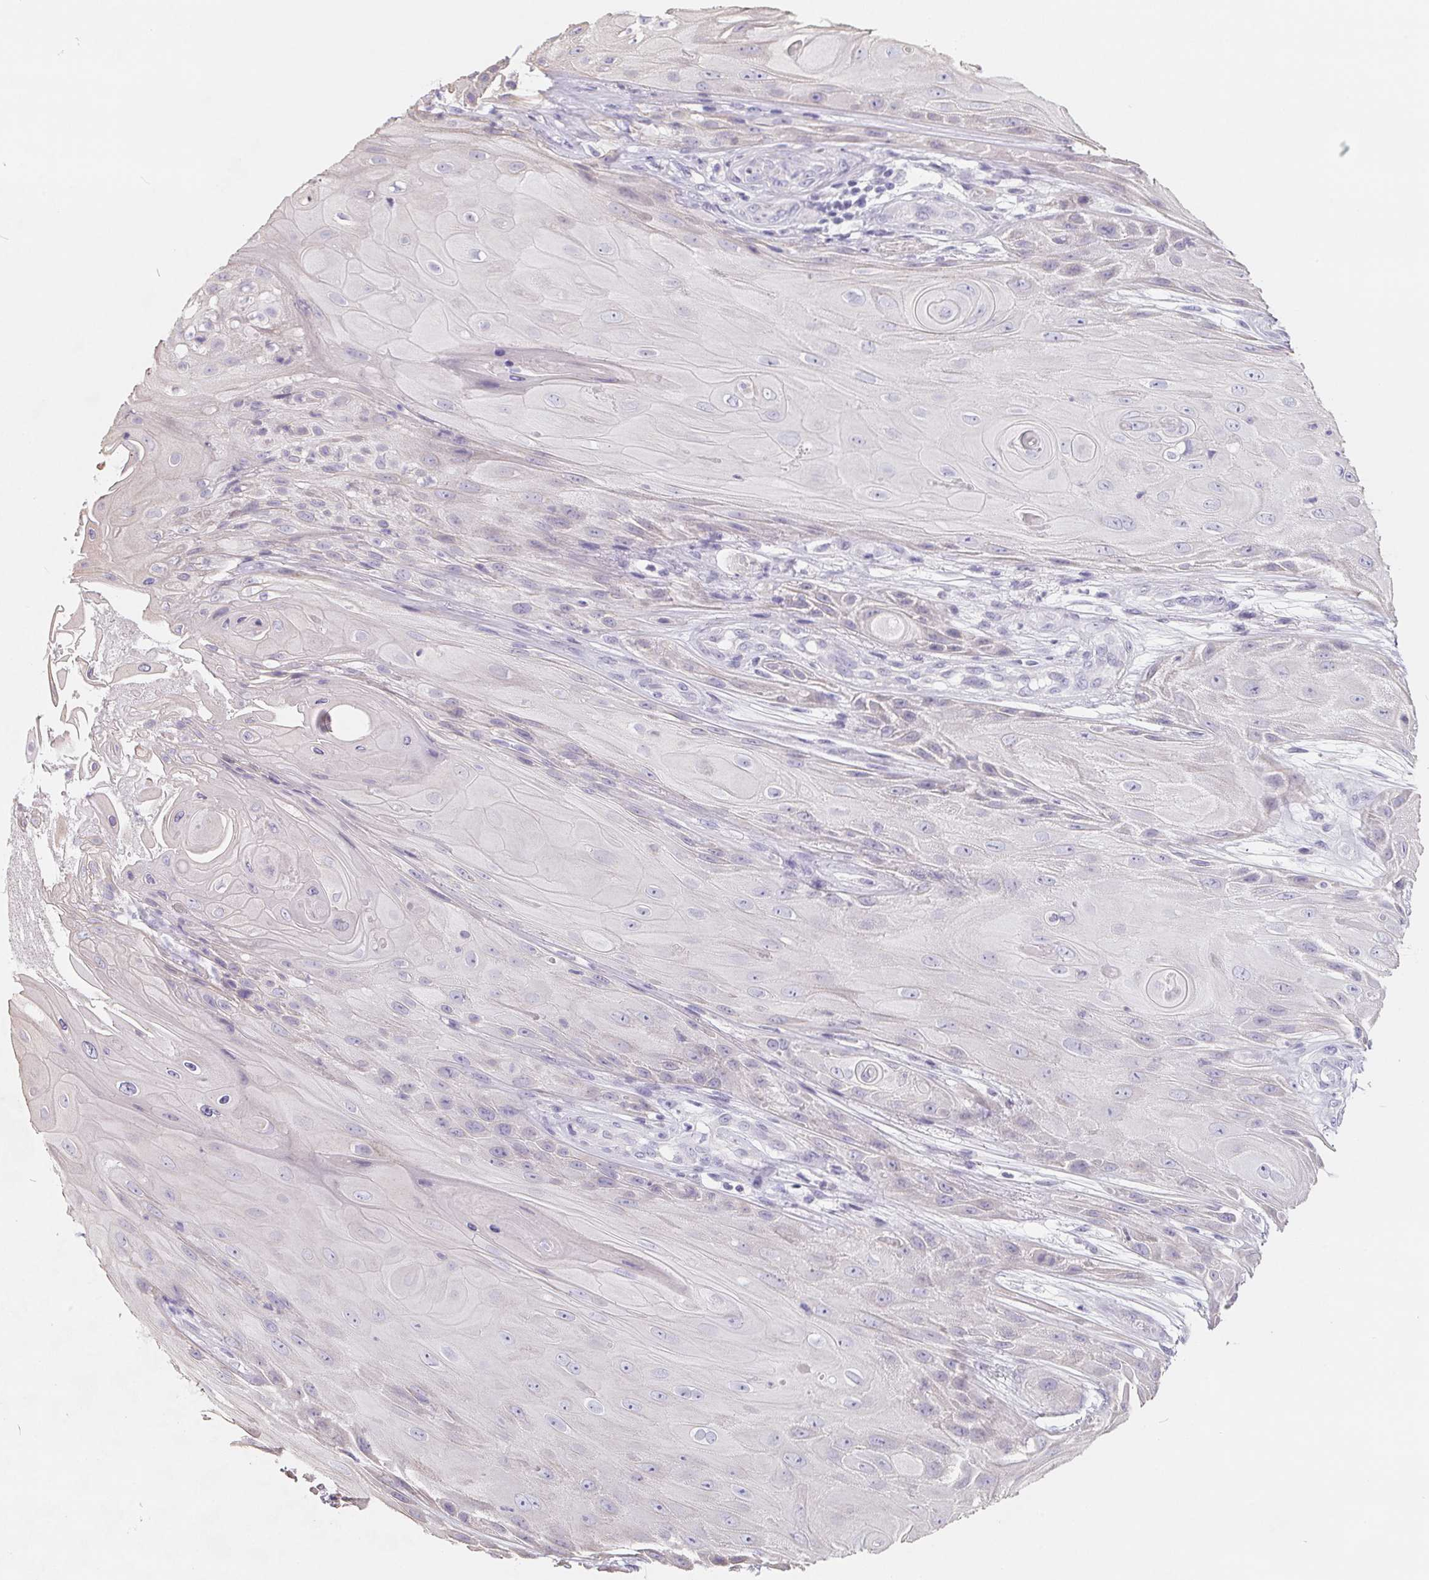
{"staining": {"intensity": "negative", "quantity": "none", "location": "none"}, "tissue": "skin cancer", "cell_type": "Tumor cells", "image_type": "cancer", "snomed": [{"axis": "morphology", "description": "Squamous cell carcinoma, NOS"}, {"axis": "topography", "description": "Skin"}], "caption": "Skin squamous cell carcinoma was stained to show a protein in brown. There is no significant staining in tumor cells. (Brightfield microscopy of DAB immunohistochemistry (IHC) at high magnification).", "gene": "FDX1", "patient": {"sex": "male", "age": 62}}